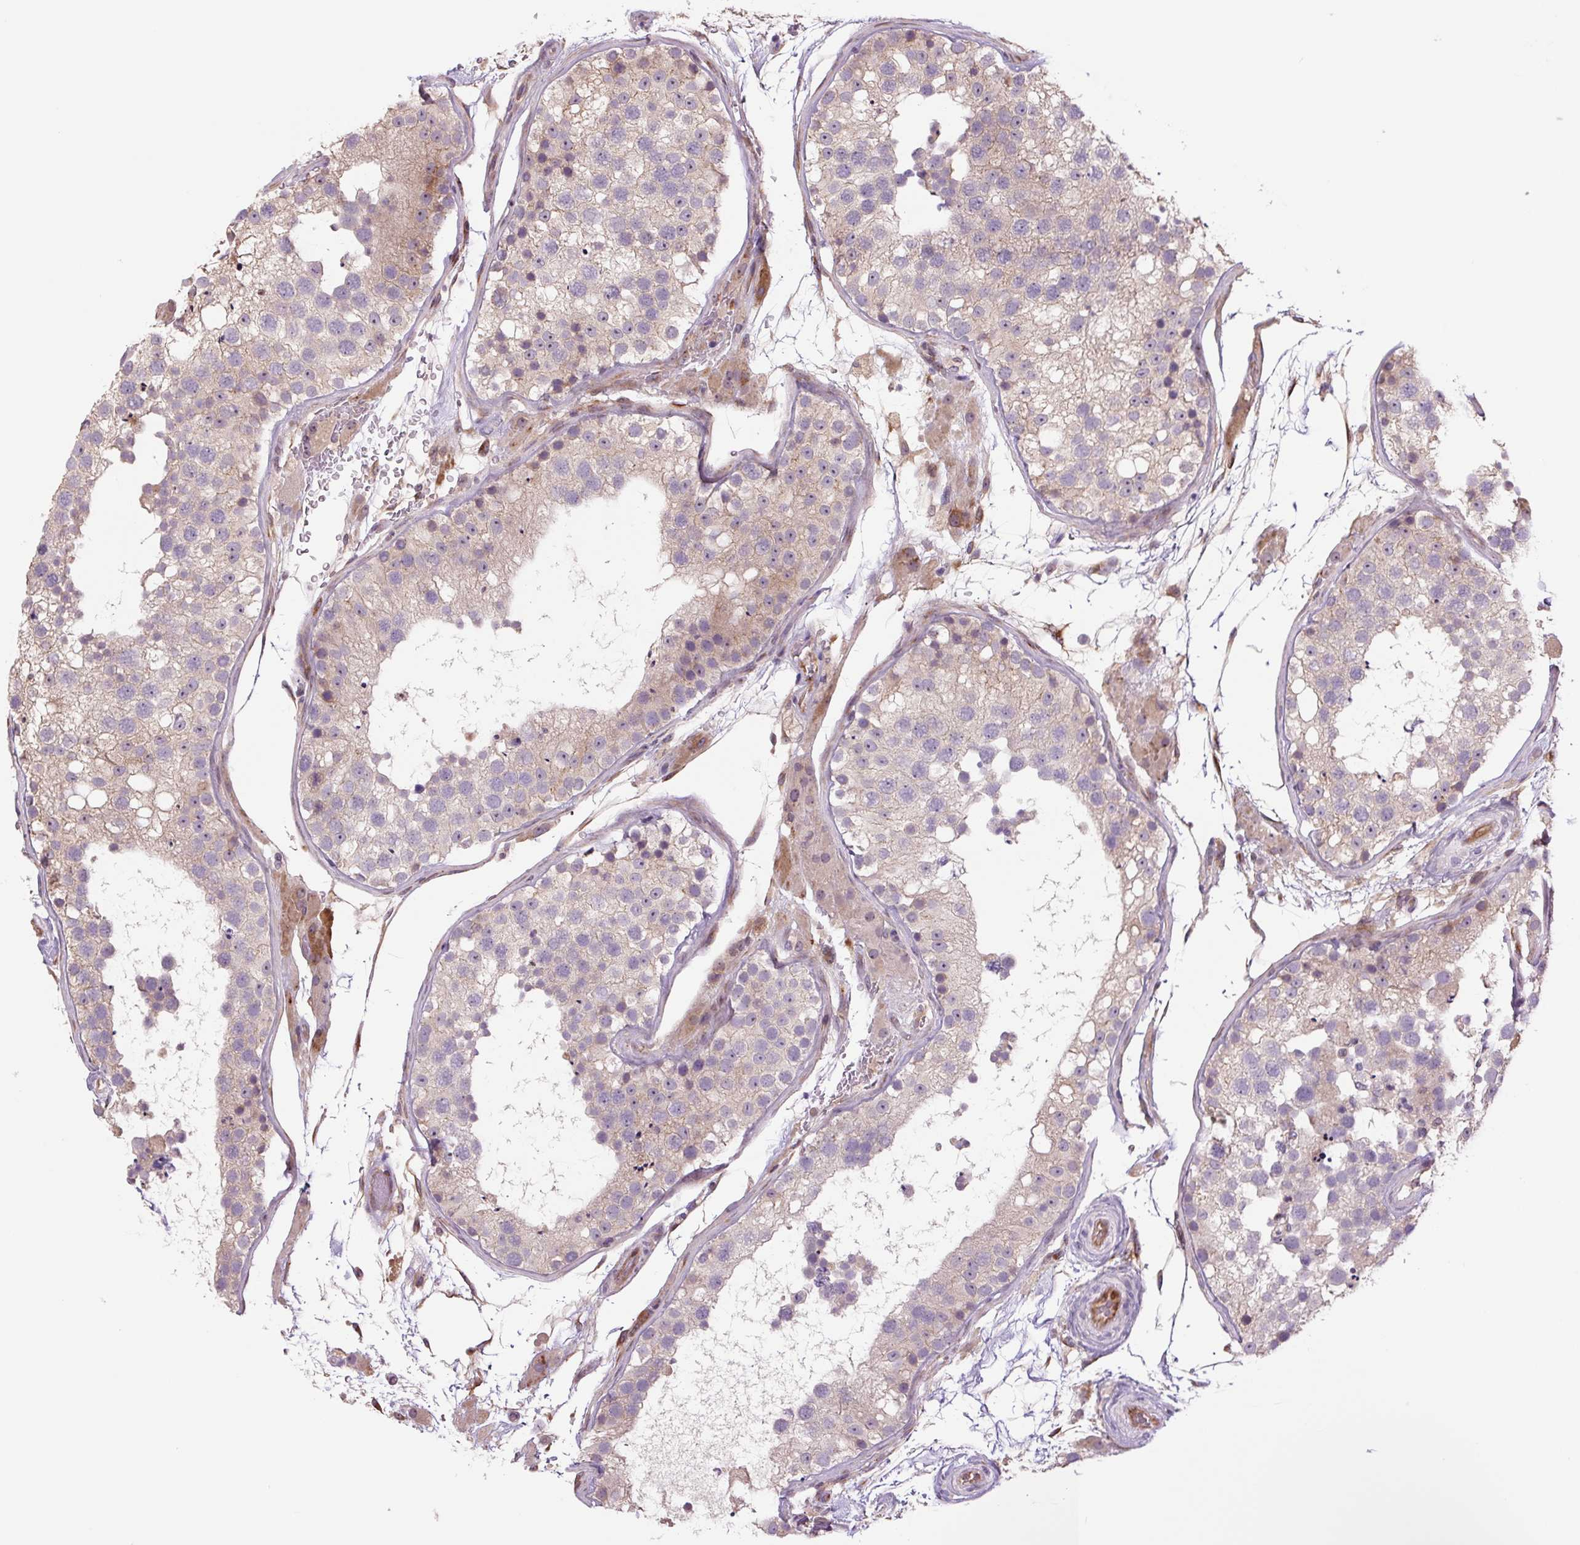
{"staining": {"intensity": "weak", "quantity": "<25%", "location": "cytoplasmic/membranous"}, "tissue": "testis", "cell_type": "Cells in seminiferous ducts", "image_type": "normal", "snomed": [{"axis": "morphology", "description": "Normal tissue, NOS"}, {"axis": "topography", "description": "Testis"}], "caption": "A high-resolution micrograph shows immunohistochemistry staining of normal testis, which shows no significant positivity in cells in seminiferous ducts.", "gene": "PLA2G4A", "patient": {"sex": "male", "age": 26}}